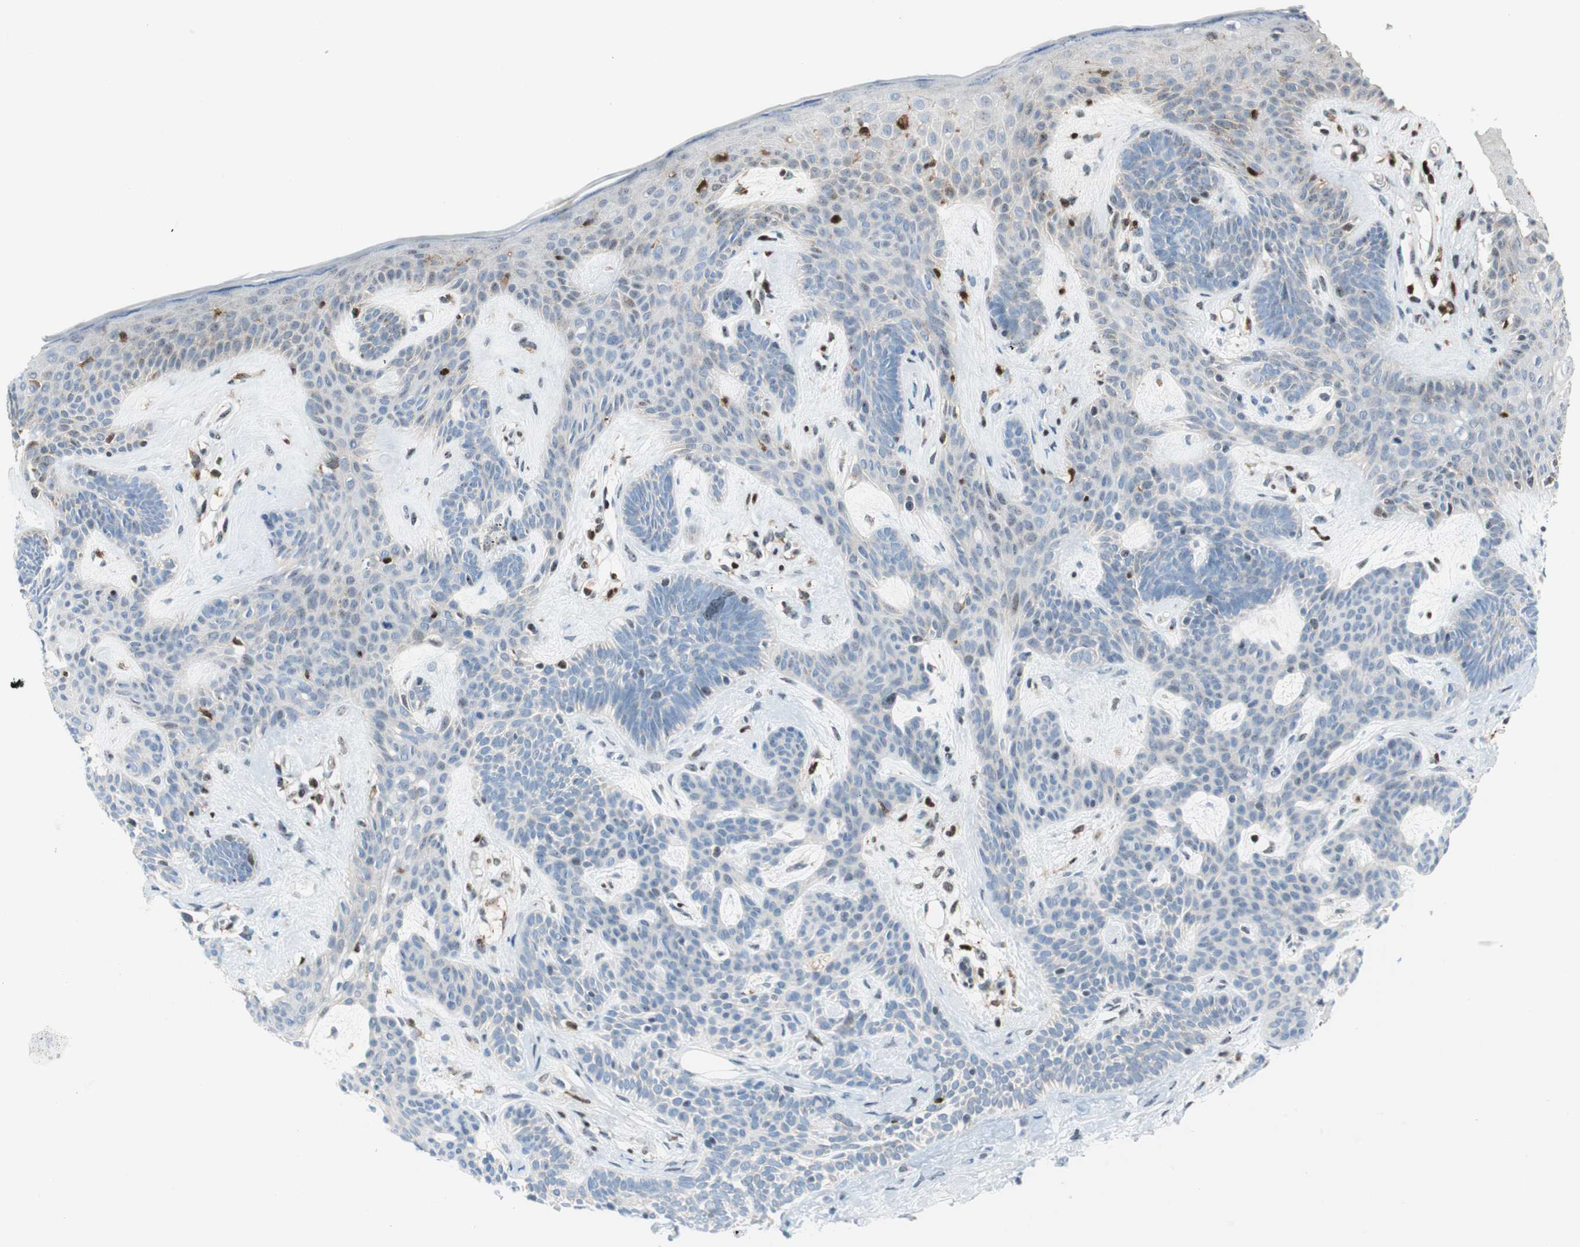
{"staining": {"intensity": "negative", "quantity": "none", "location": "none"}, "tissue": "skin cancer", "cell_type": "Tumor cells", "image_type": "cancer", "snomed": [{"axis": "morphology", "description": "Developmental malformation"}, {"axis": "morphology", "description": "Basal cell carcinoma"}, {"axis": "topography", "description": "Skin"}], "caption": "IHC histopathology image of neoplastic tissue: human skin cancer stained with DAB (3,3'-diaminobenzidine) shows no significant protein positivity in tumor cells. (DAB immunohistochemistry (IHC) with hematoxylin counter stain).", "gene": "RGS10", "patient": {"sex": "female", "age": 62}}